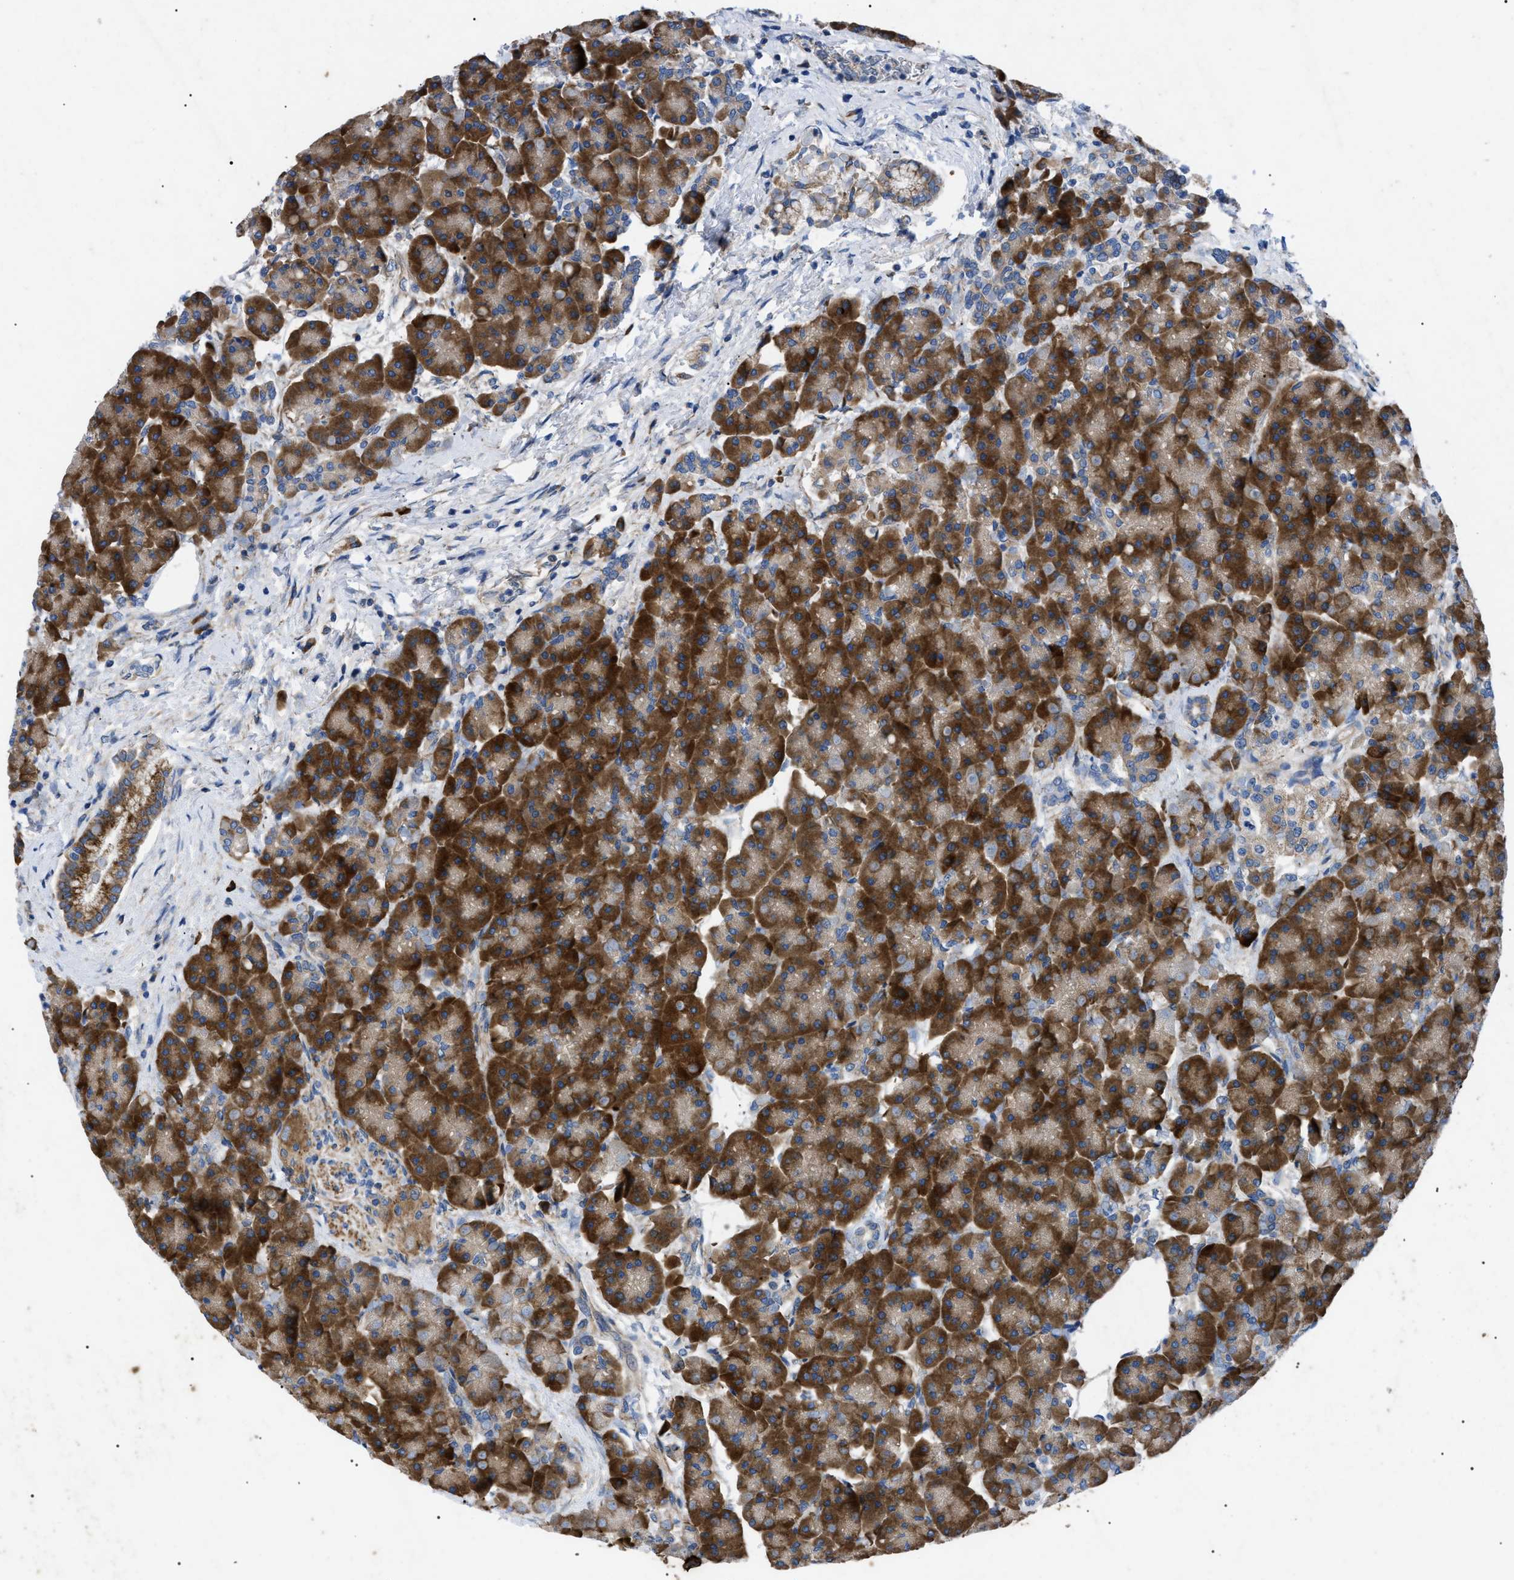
{"staining": {"intensity": "strong", "quantity": ">75%", "location": "cytoplasmic/membranous"}, "tissue": "pancreas", "cell_type": "Exocrine glandular cells", "image_type": "normal", "snomed": [{"axis": "morphology", "description": "Normal tissue, NOS"}, {"axis": "topography", "description": "Pancreas"}], "caption": "Exocrine glandular cells display high levels of strong cytoplasmic/membranous staining in approximately >75% of cells in benign human pancreas.", "gene": "HSPB8", "patient": {"sex": "female", "age": 70}}